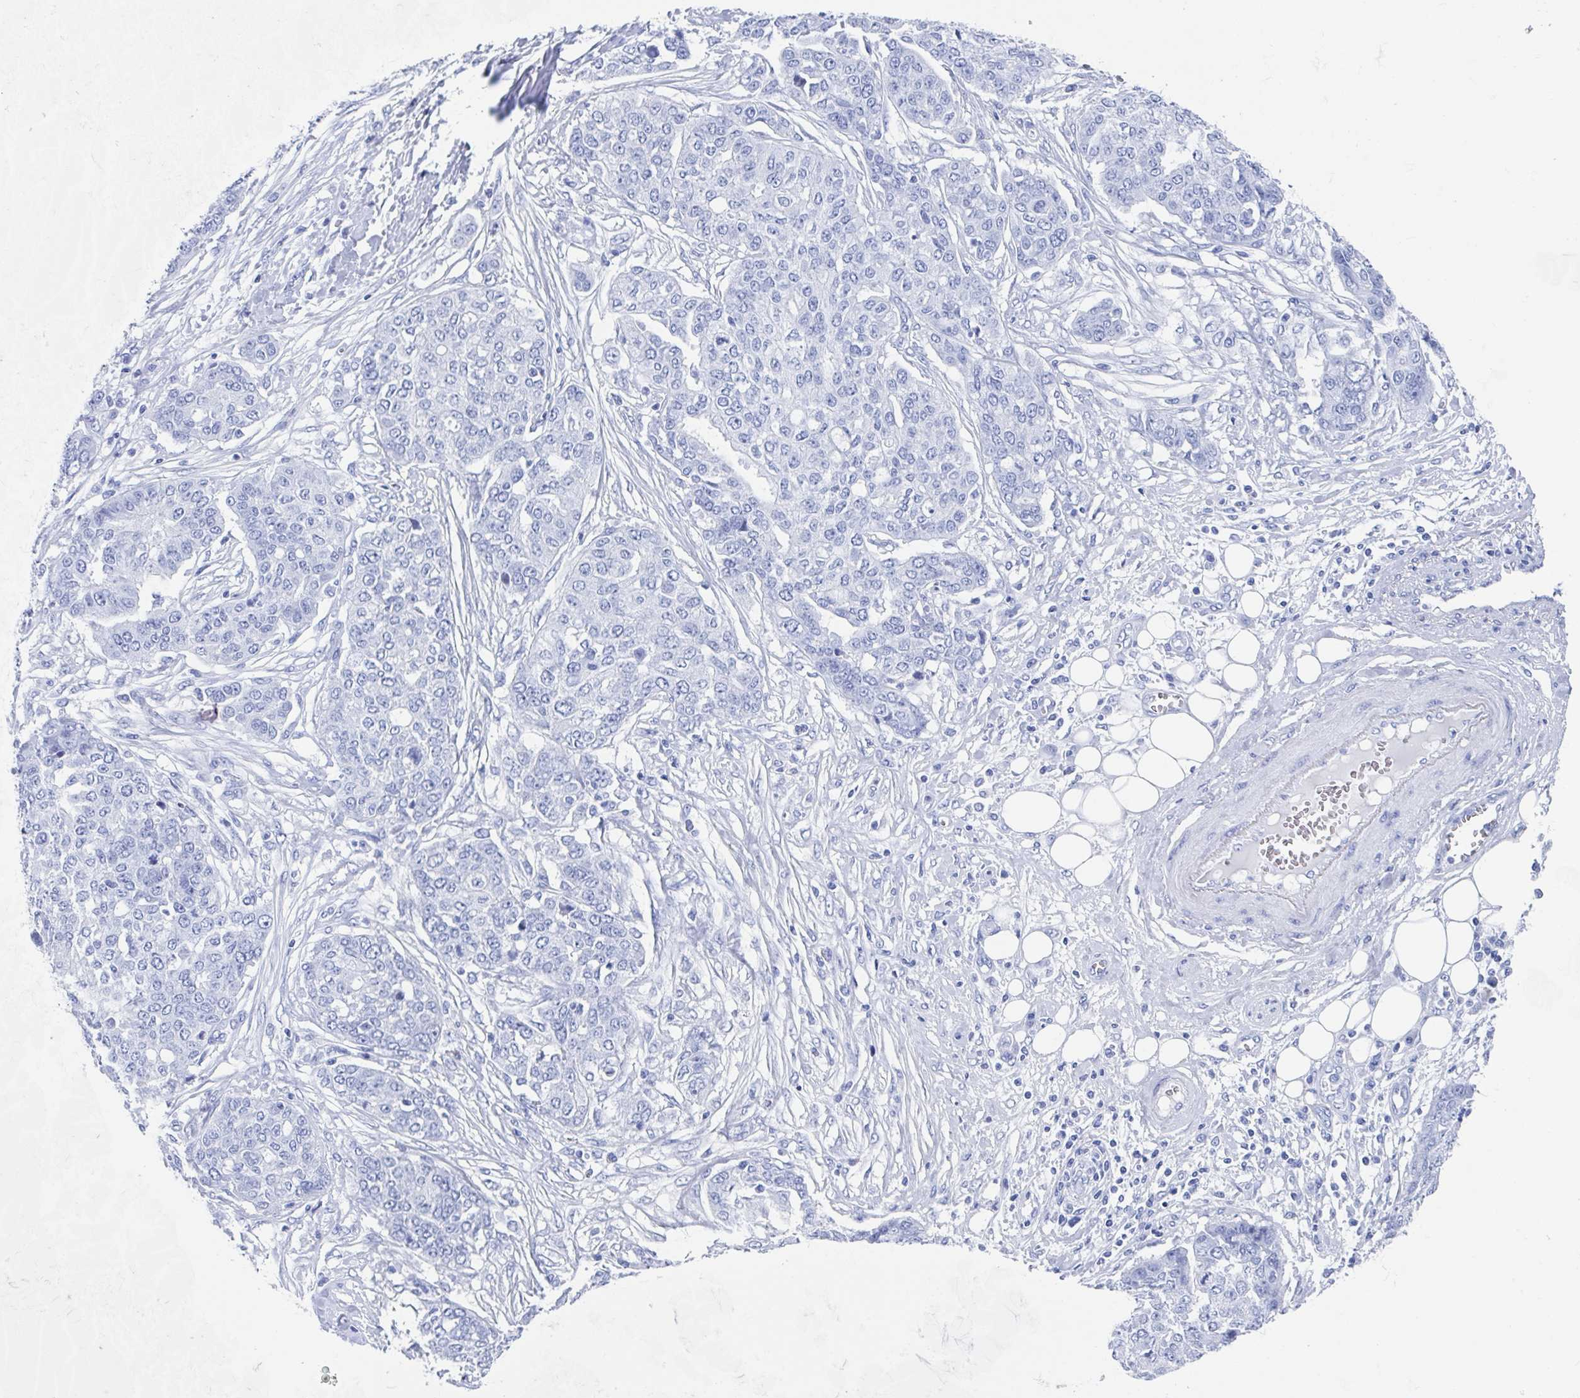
{"staining": {"intensity": "negative", "quantity": "none", "location": "none"}, "tissue": "ovarian cancer", "cell_type": "Tumor cells", "image_type": "cancer", "snomed": [{"axis": "morphology", "description": "Cystadenocarcinoma, serous, NOS"}, {"axis": "topography", "description": "Soft tissue"}, {"axis": "topography", "description": "Ovary"}], "caption": "Tumor cells show no significant protein positivity in serous cystadenocarcinoma (ovarian).", "gene": "C10orf53", "patient": {"sex": "female", "age": 57}}